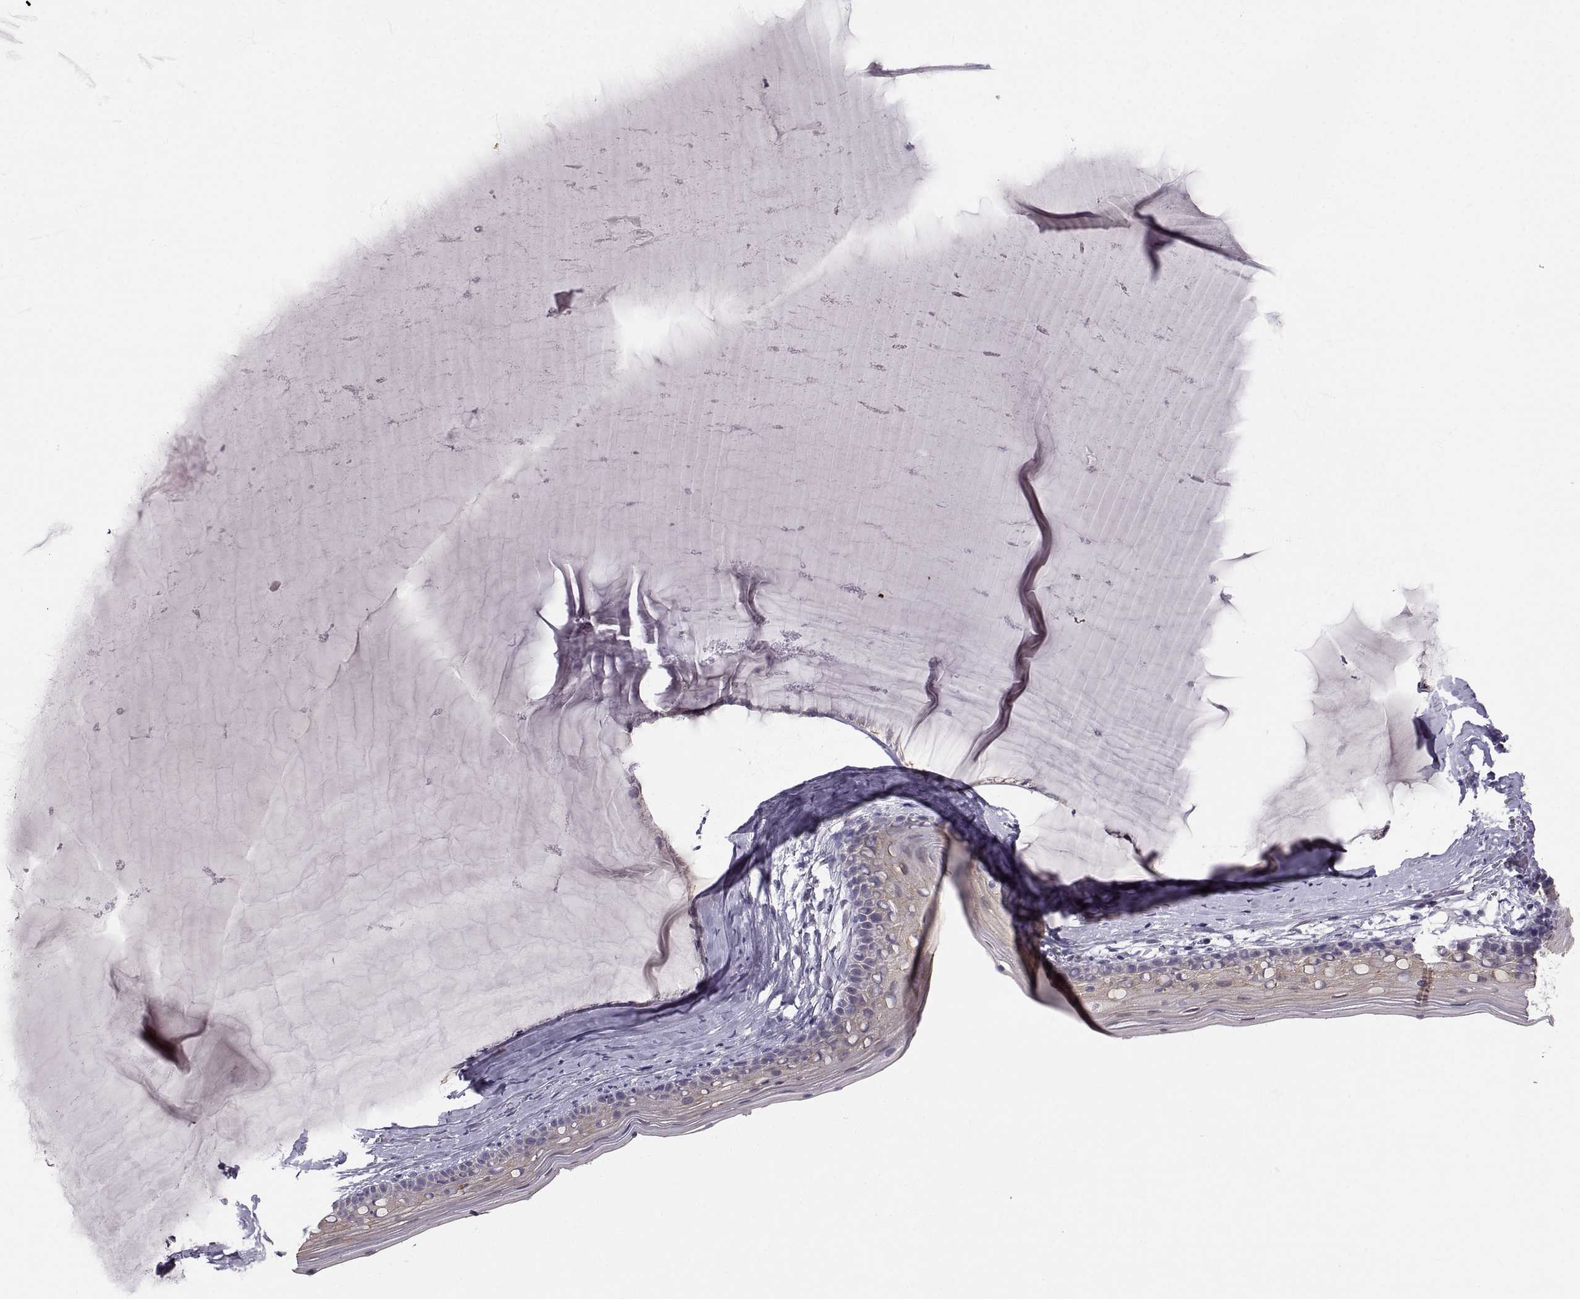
{"staining": {"intensity": "moderate", "quantity": "<25%", "location": "cytoplasmic/membranous"}, "tissue": "cervix", "cell_type": "Glandular cells", "image_type": "normal", "snomed": [{"axis": "morphology", "description": "Normal tissue, NOS"}, {"axis": "topography", "description": "Cervix"}], "caption": "This is an image of immunohistochemistry (IHC) staining of normal cervix, which shows moderate expression in the cytoplasmic/membranous of glandular cells.", "gene": "ZNF185", "patient": {"sex": "female", "age": 40}}